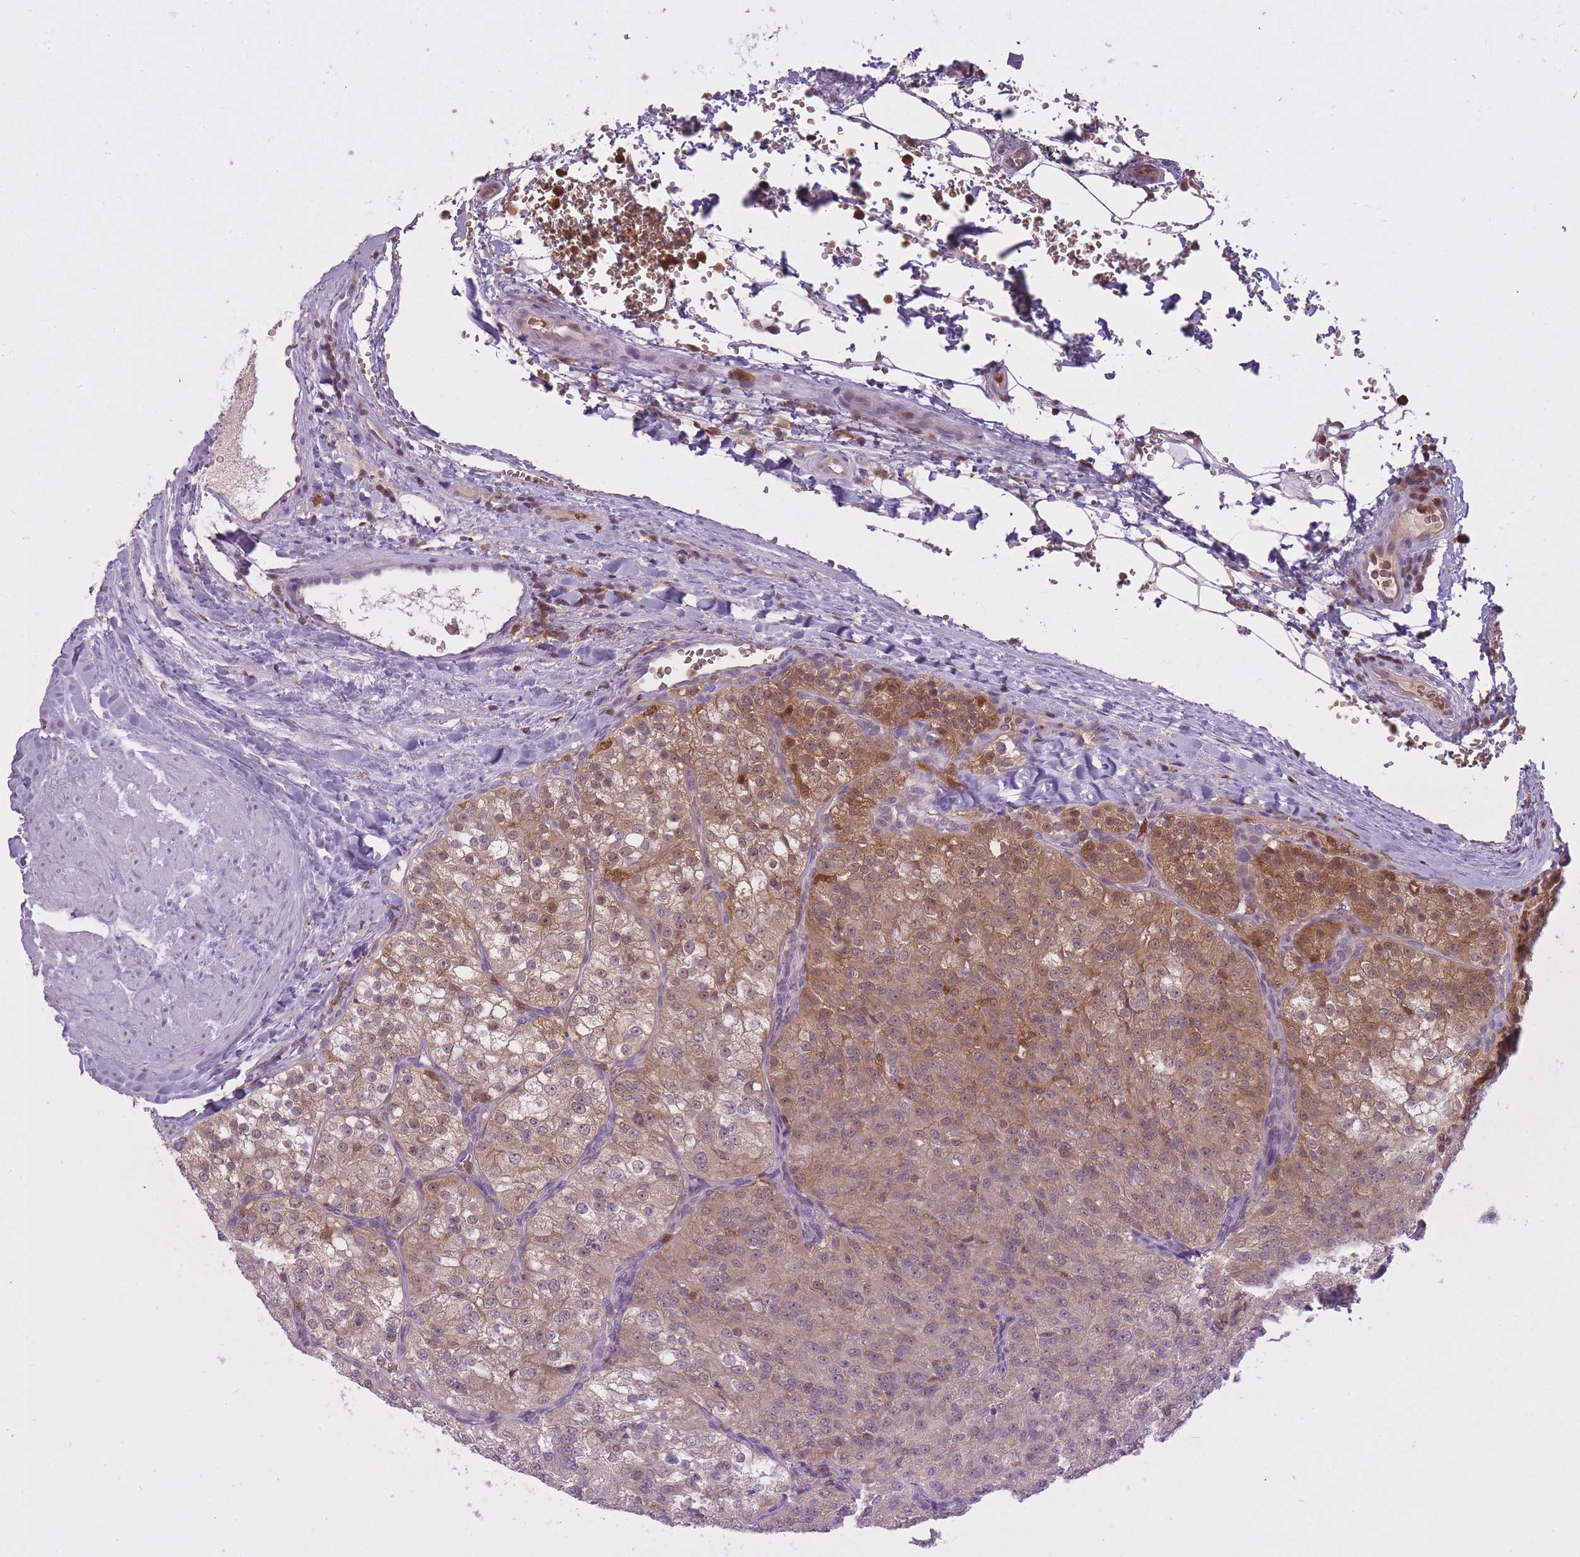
{"staining": {"intensity": "strong", "quantity": "25%-75%", "location": "cytoplasmic/membranous,nuclear"}, "tissue": "renal cancer", "cell_type": "Tumor cells", "image_type": "cancer", "snomed": [{"axis": "morphology", "description": "Adenocarcinoma, NOS"}, {"axis": "topography", "description": "Kidney"}], "caption": "Immunohistochemical staining of adenocarcinoma (renal) displays high levels of strong cytoplasmic/membranous and nuclear positivity in approximately 25%-75% of tumor cells.", "gene": "CXorf38", "patient": {"sex": "female", "age": 63}}